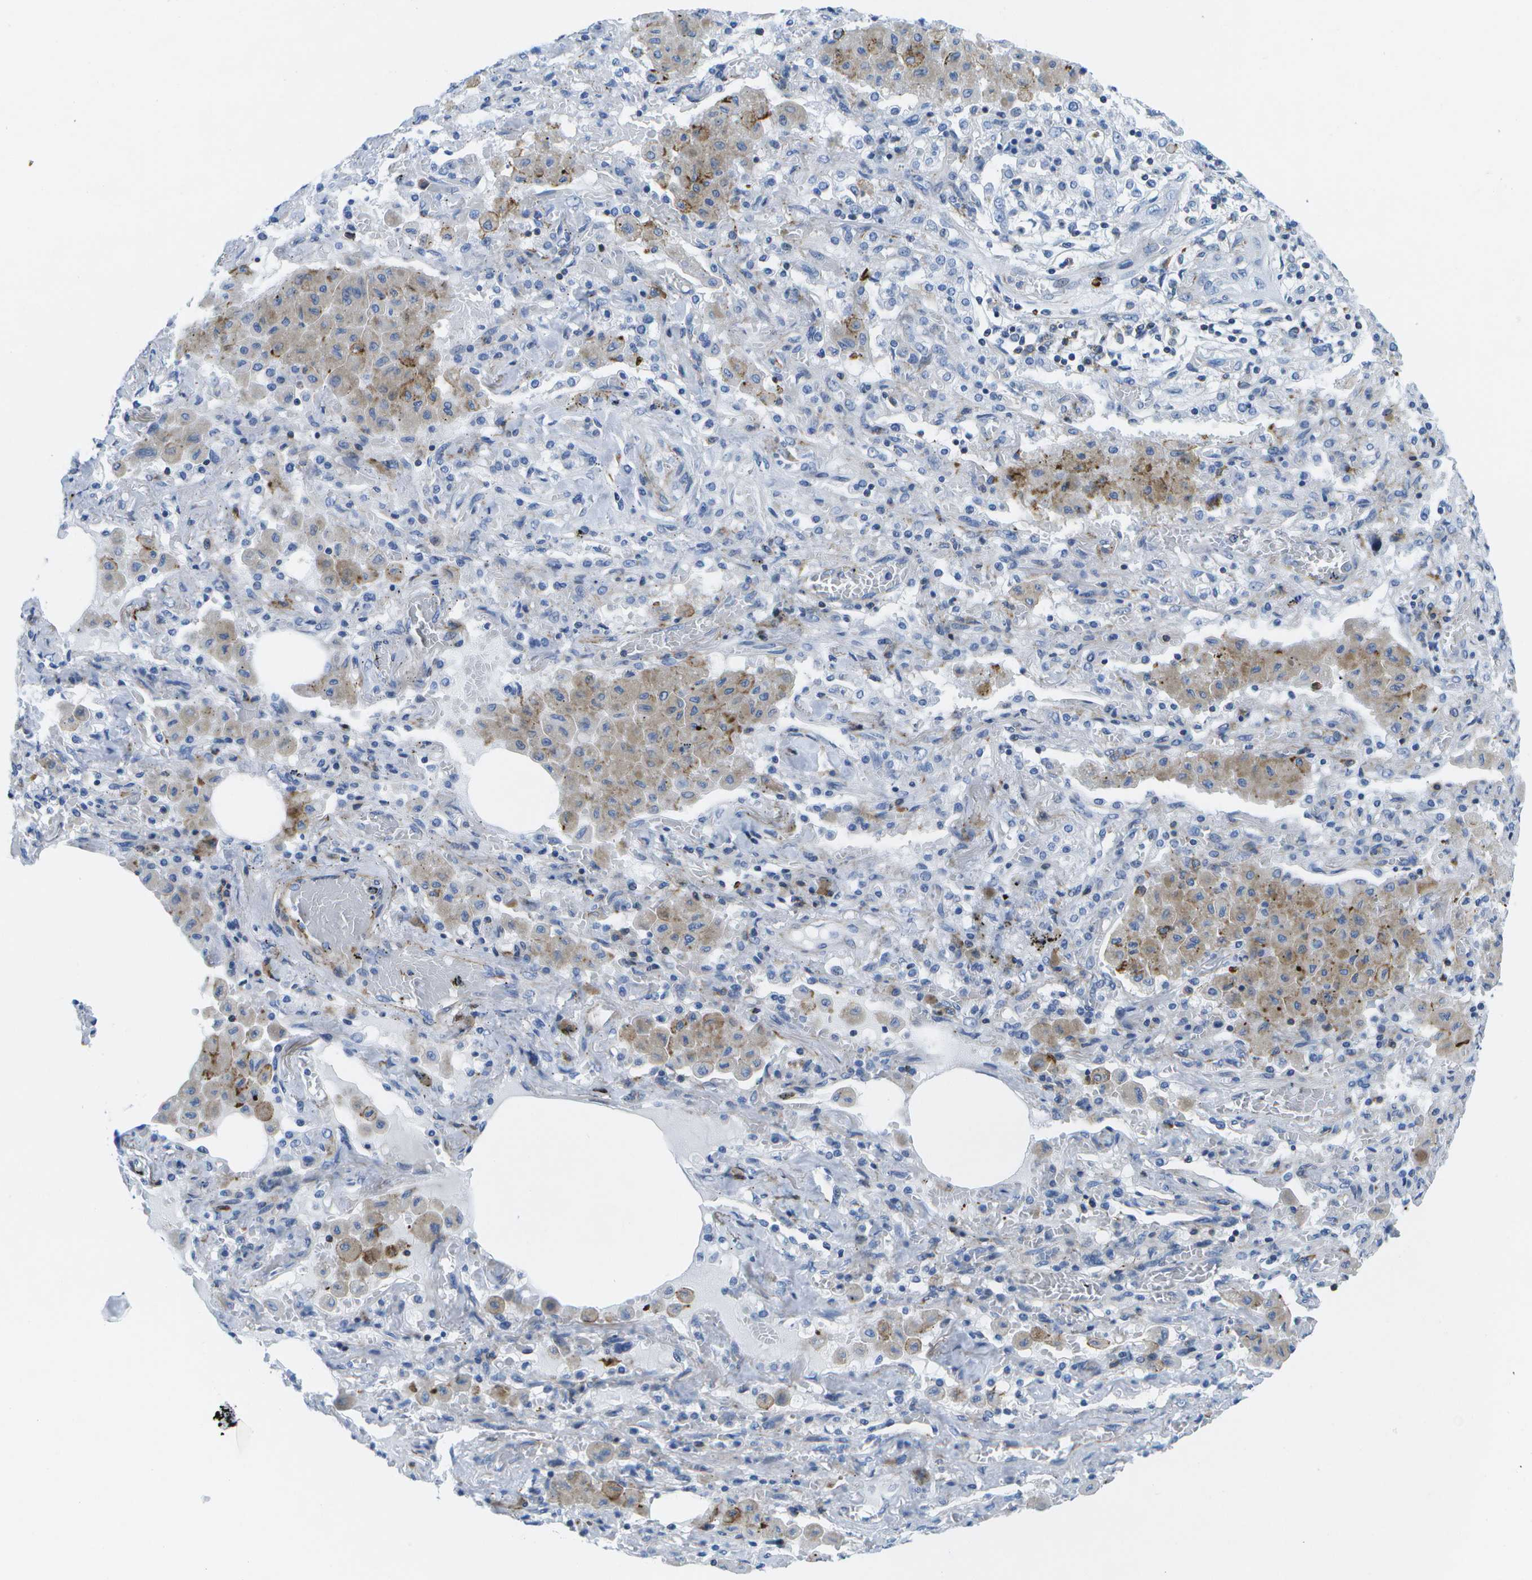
{"staining": {"intensity": "negative", "quantity": "none", "location": "none"}, "tissue": "lung cancer", "cell_type": "Tumor cells", "image_type": "cancer", "snomed": [{"axis": "morphology", "description": "Squamous cell carcinoma, NOS"}, {"axis": "topography", "description": "Lung"}], "caption": "A high-resolution photomicrograph shows immunohistochemistry (IHC) staining of lung squamous cell carcinoma, which displays no significant expression in tumor cells. (Brightfield microscopy of DAB (3,3'-diaminobenzidine) immunohistochemistry at high magnification).", "gene": "ADGRG6", "patient": {"sex": "female", "age": 47}}